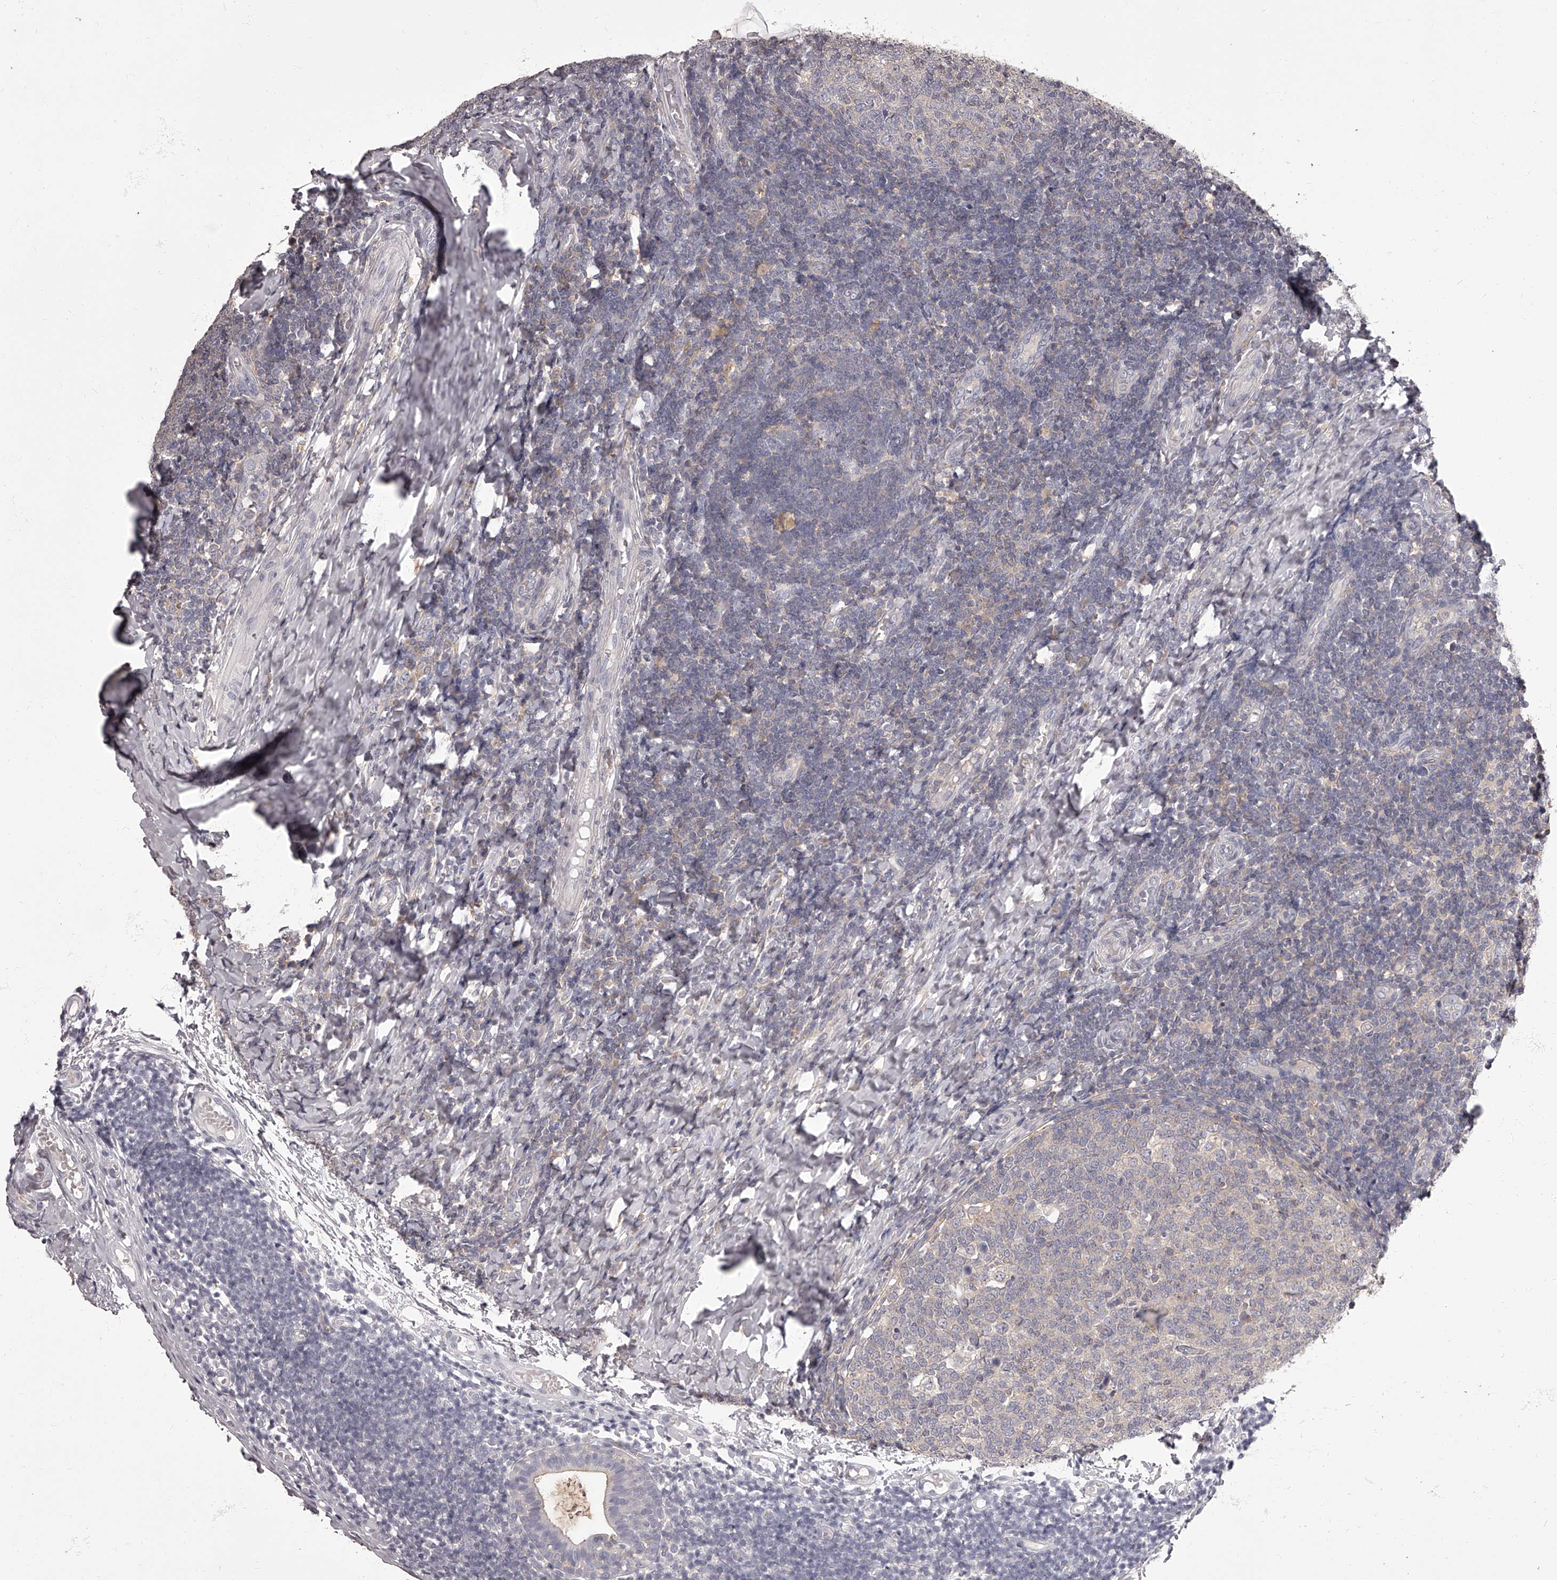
{"staining": {"intensity": "negative", "quantity": "none", "location": "none"}, "tissue": "tonsil", "cell_type": "Germinal center cells", "image_type": "normal", "snomed": [{"axis": "morphology", "description": "Normal tissue, NOS"}, {"axis": "topography", "description": "Tonsil"}], "caption": "Immunohistochemical staining of unremarkable human tonsil shows no significant expression in germinal center cells. (Brightfield microscopy of DAB IHC at high magnification).", "gene": "APEH", "patient": {"sex": "female", "age": 19}}